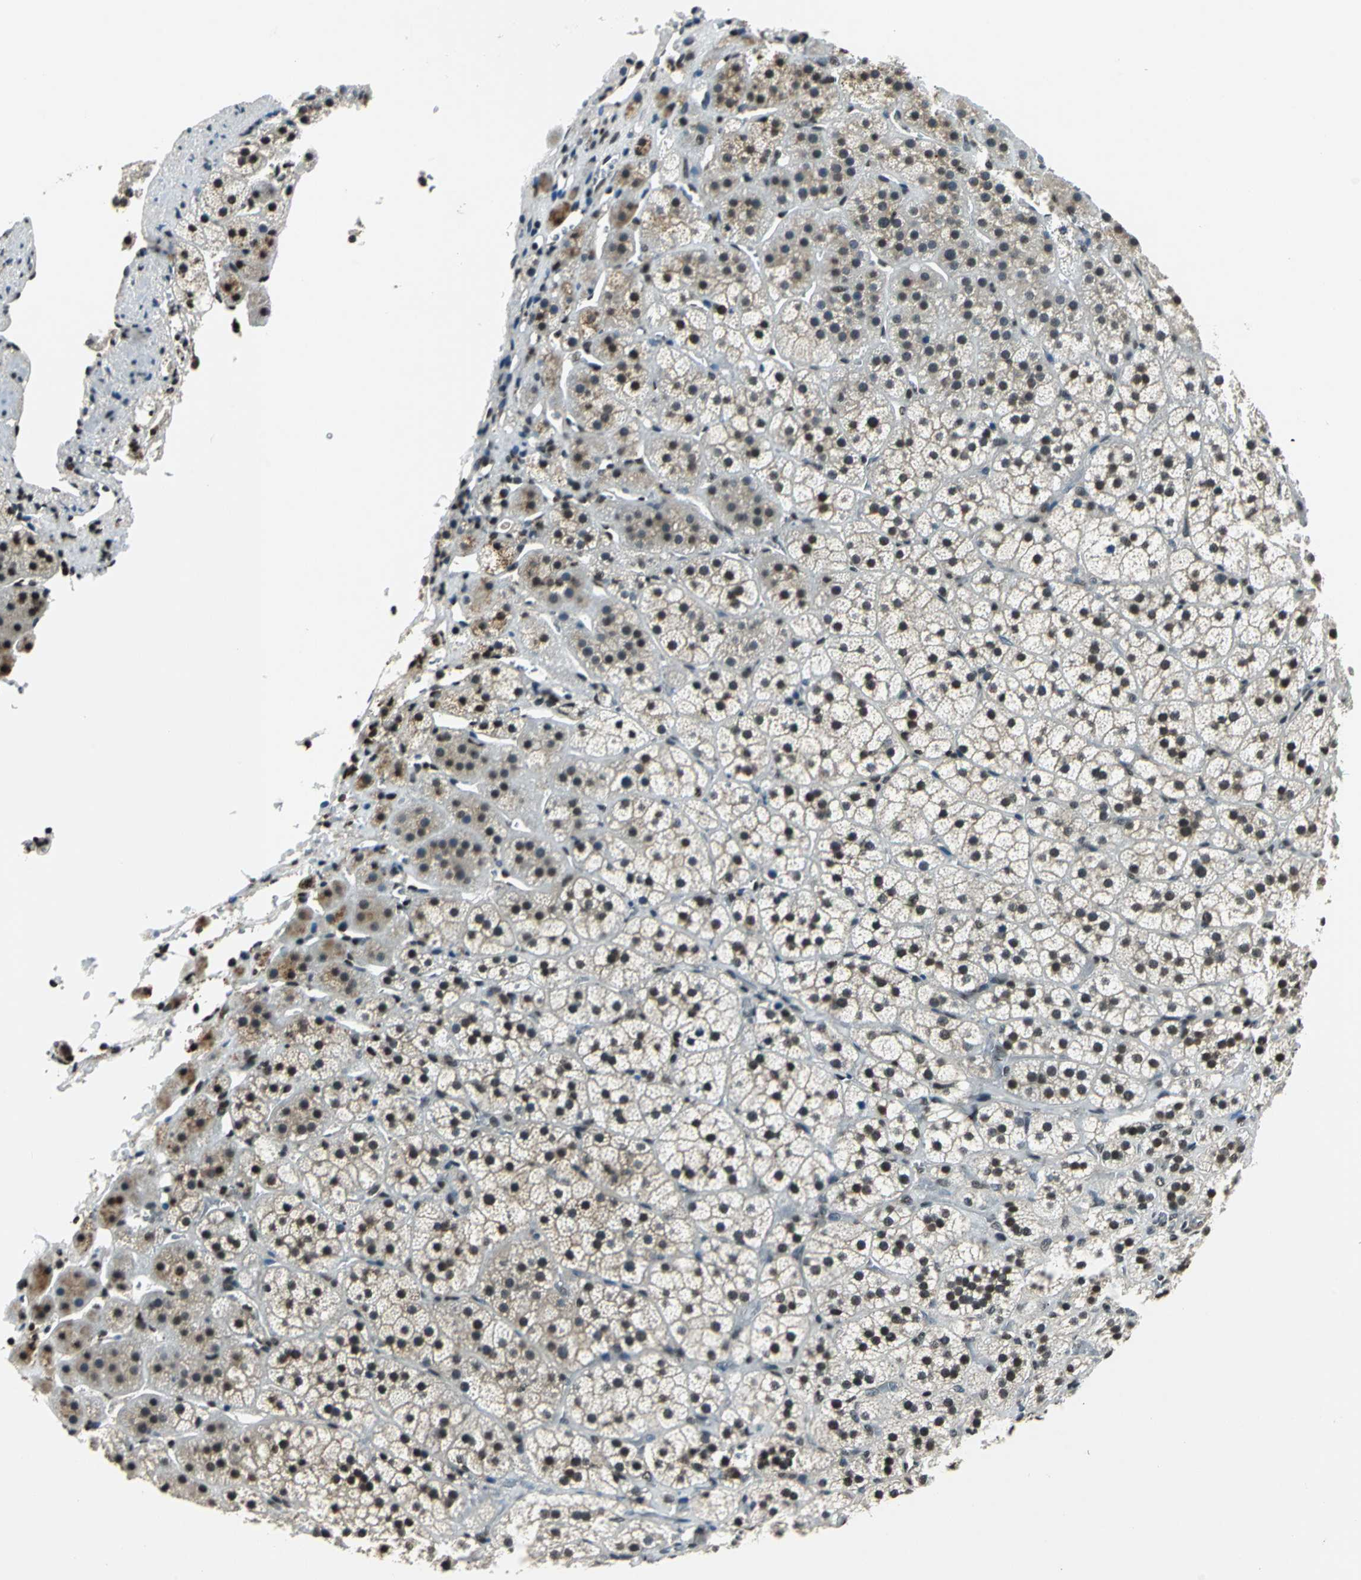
{"staining": {"intensity": "strong", "quantity": "25%-75%", "location": "nuclear"}, "tissue": "adrenal gland", "cell_type": "Glandular cells", "image_type": "normal", "snomed": [{"axis": "morphology", "description": "Normal tissue, NOS"}, {"axis": "topography", "description": "Adrenal gland"}], "caption": "Immunohistochemistry (IHC) of normal human adrenal gland shows high levels of strong nuclear positivity in about 25%-75% of glandular cells.", "gene": "RBM14", "patient": {"sex": "female", "age": 44}}